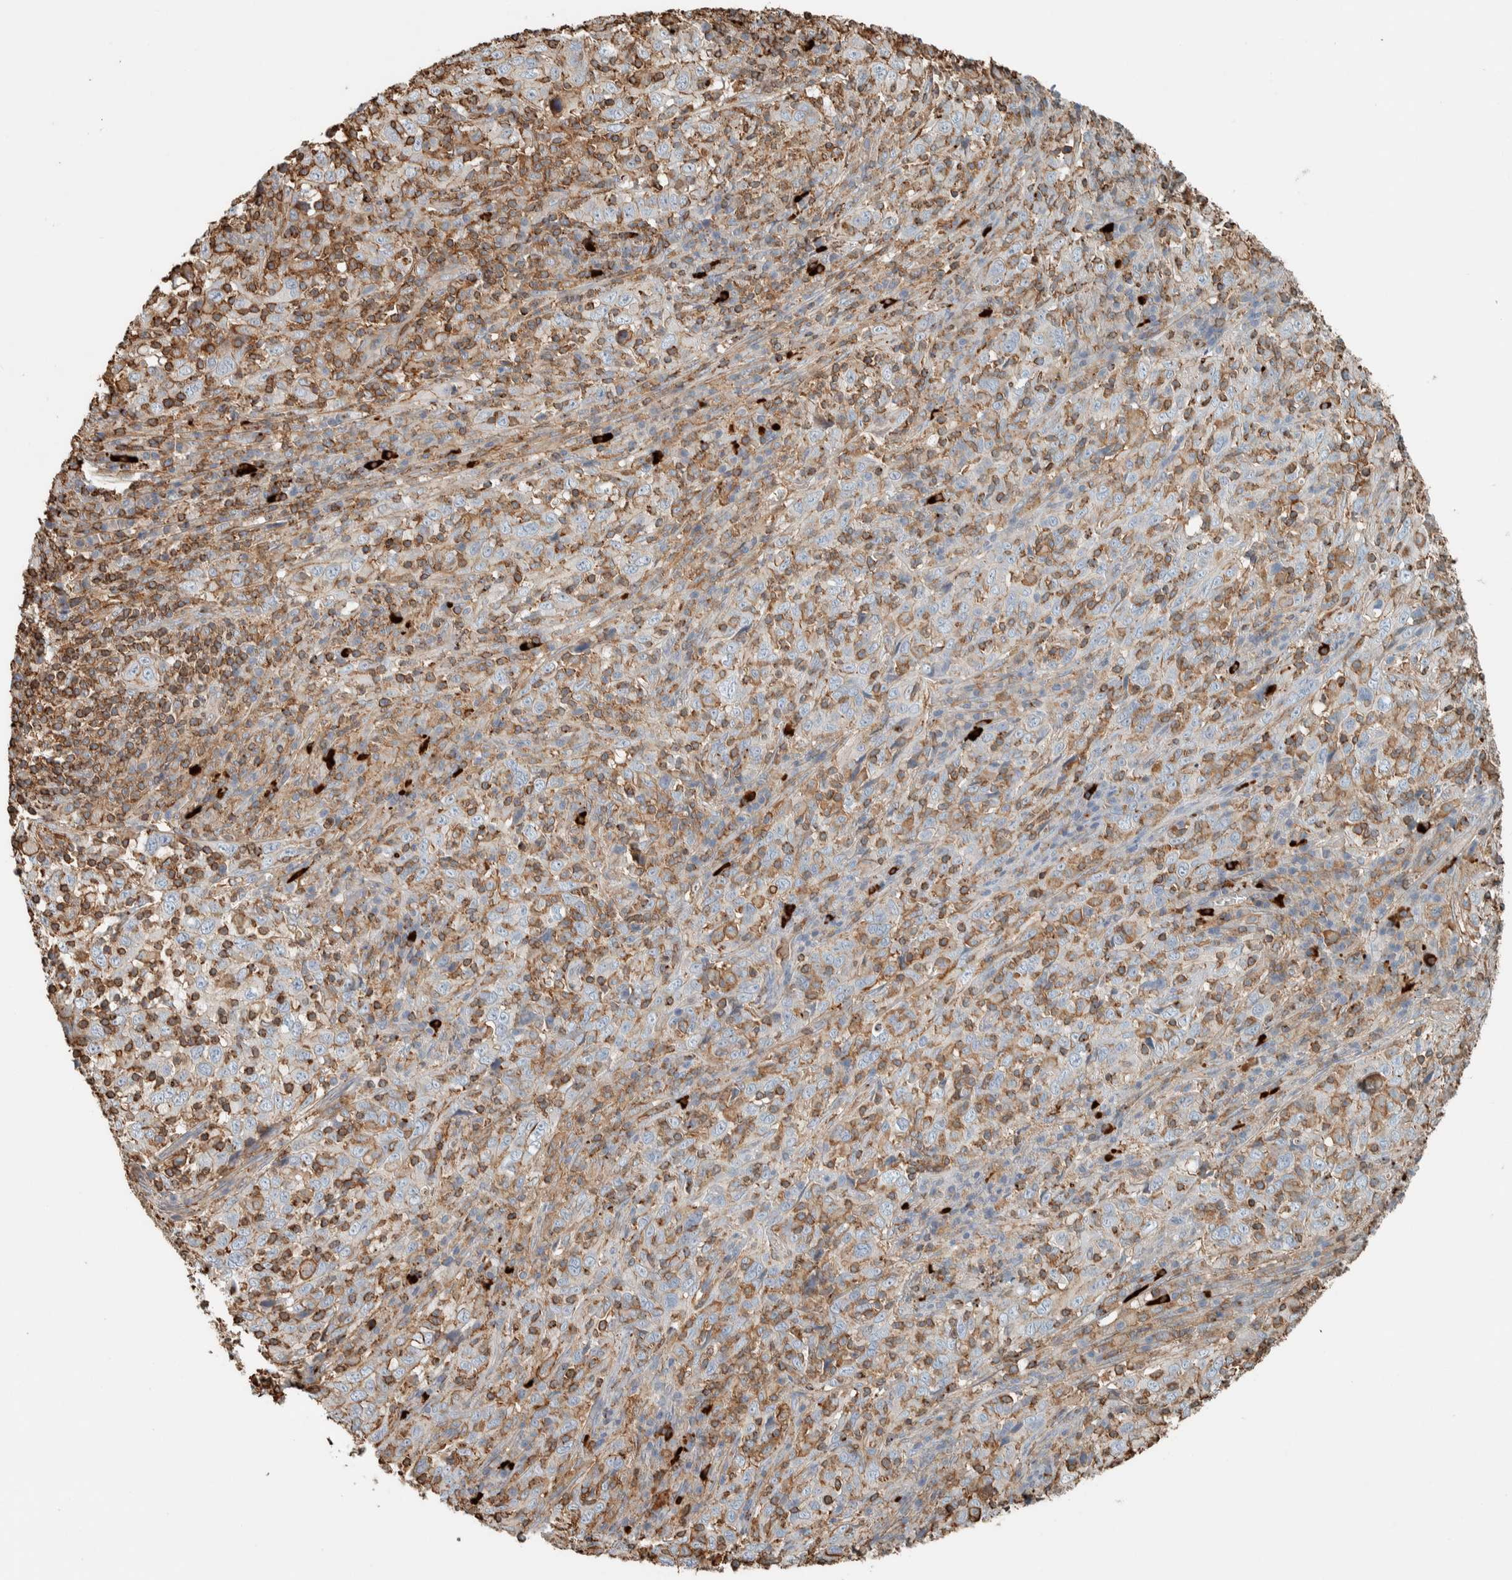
{"staining": {"intensity": "negative", "quantity": "none", "location": "none"}, "tissue": "cervical cancer", "cell_type": "Tumor cells", "image_type": "cancer", "snomed": [{"axis": "morphology", "description": "Squamous cell carcinoma, NOS"}, {"axis": "topography", "description": "Cervix"}], "caption": "Micrograph shows no significant protein expression in tumor cells of cervical squamous cell carcinoma. The staining was performed using DAB to visualize the protein expression in brown, while the nuclei were stained in blue with hematoxylin (Magnification: 20x).", "gene": "CTBP2", "patient": {"sex": "female", "age": 46}}